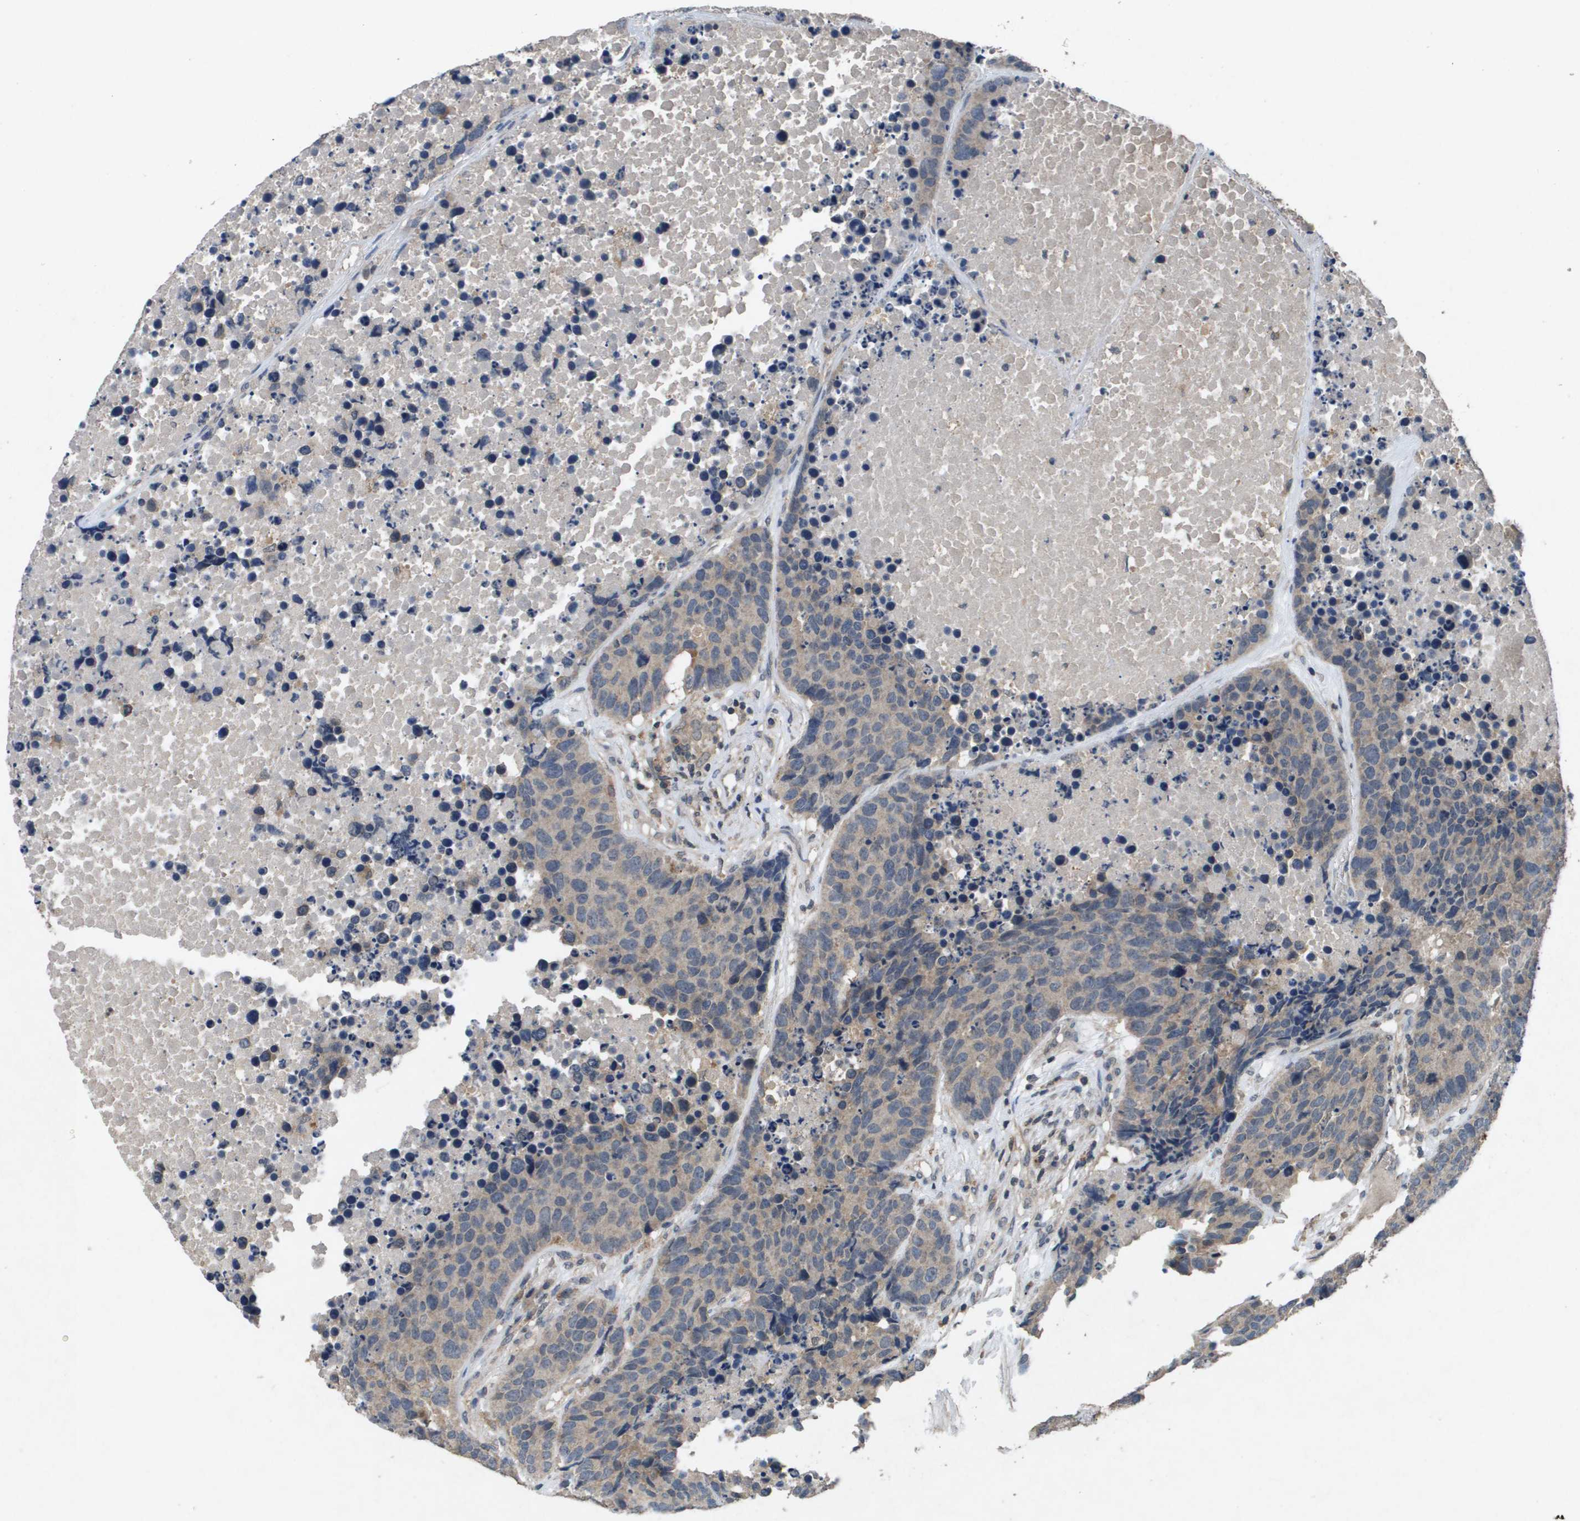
{"staining": {"intensity": "weak", "quantity": "<25%", "location": "cytoplasmic/membranous"}, "tissue": "carcinoid", "cell_type": "Tumor cells", "image_type": "cancer", "snomed": [{"axis": "morphology", "description": "Carcinoid, malignant, NOS"}, {"axis": "topography", "description": "Lung"}], "caption": "A micrograph of carcinoid stained for a protein displays no brown staining in tumor cells.", "gene": "PROC", "patient": {"sex": "male", "age": 60}}